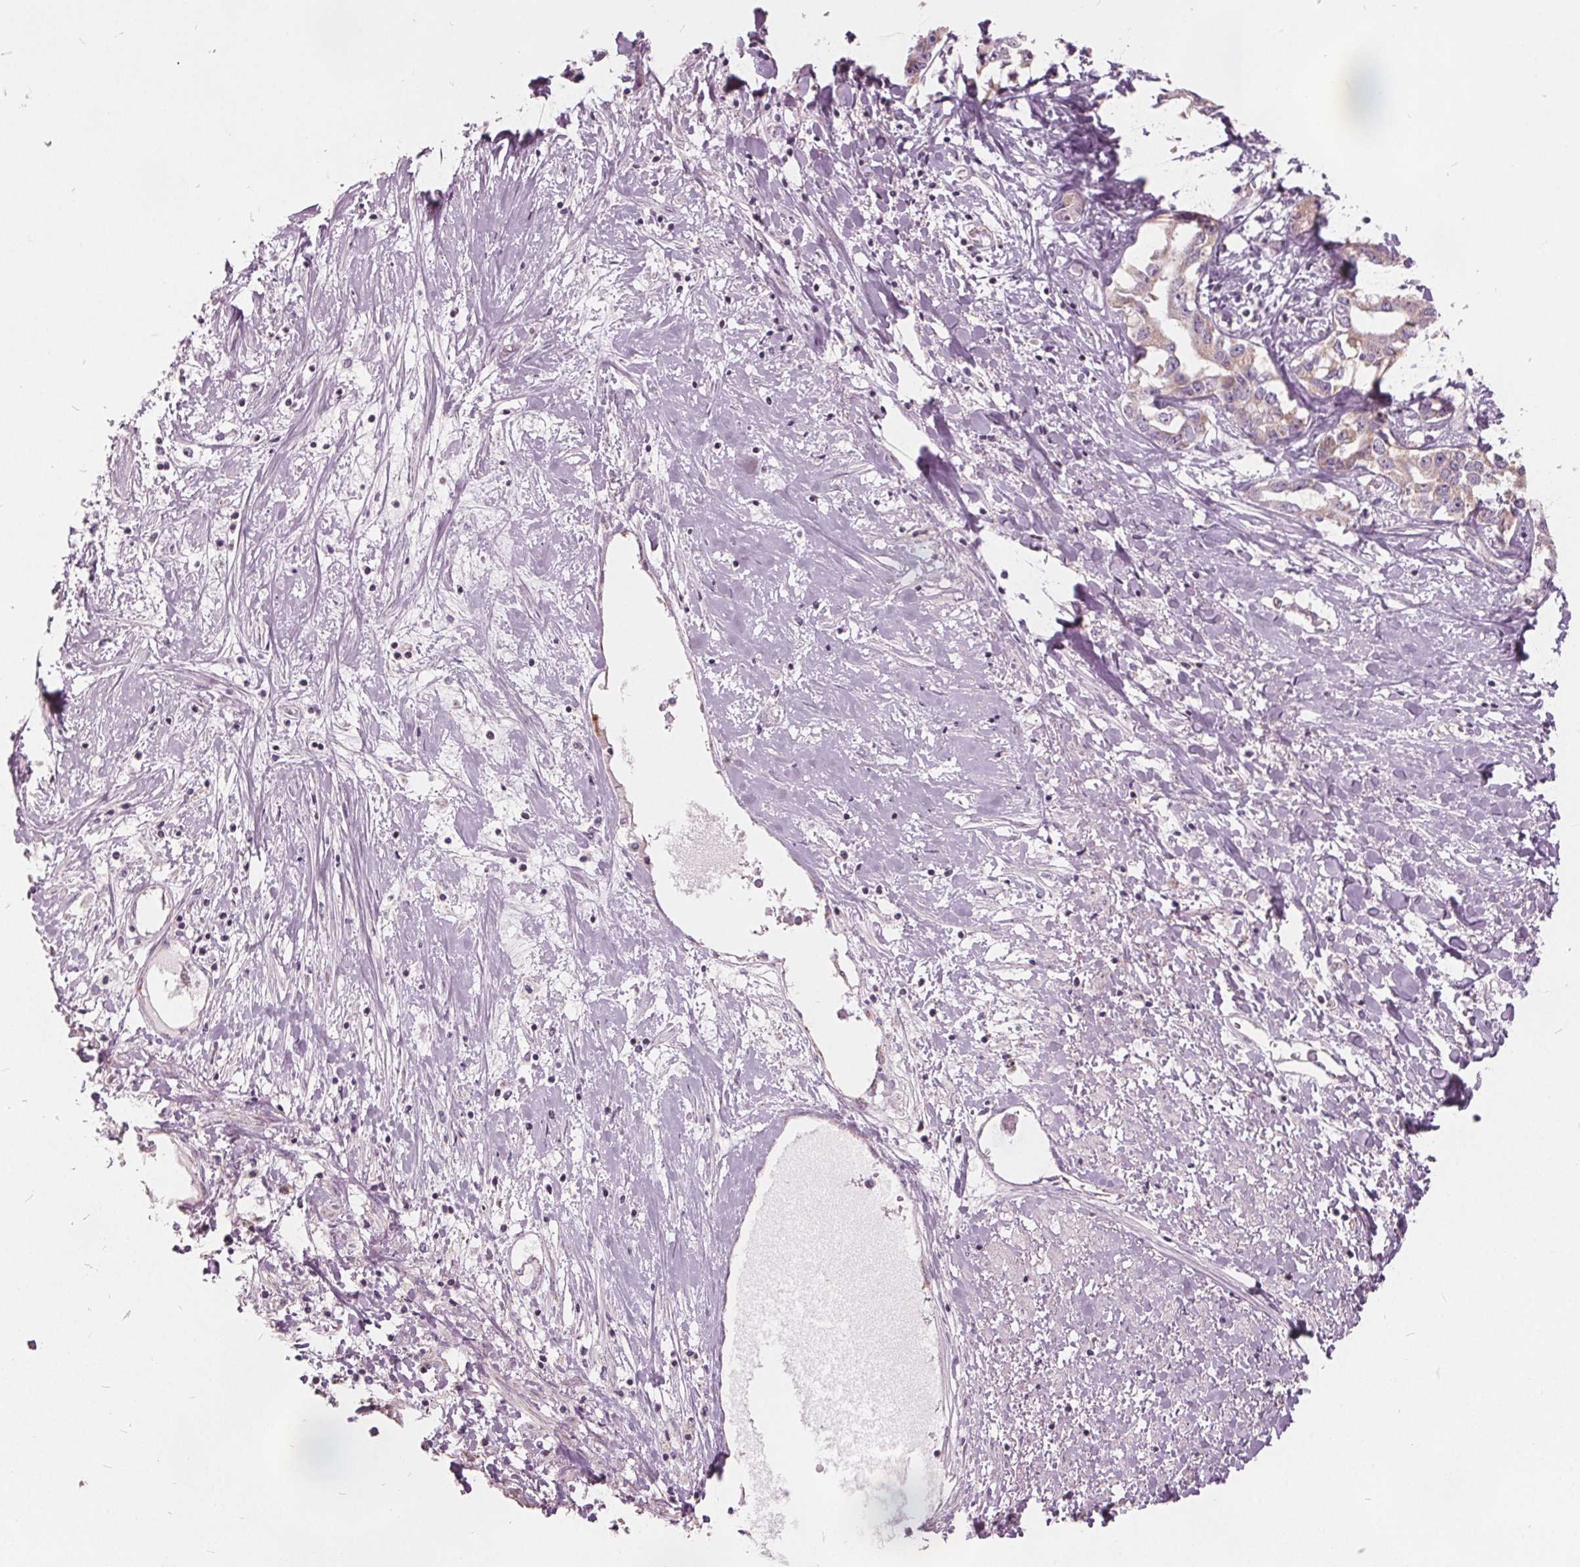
{"staining": {"intensity": "weak", "quantity": "25%-75%", "location": "cytoplasmic/membranous"}, "tissue": "liver cancer", "cell_type": "Tumor cells", "image_type": "cancer", "snomed": [{"axis": "morphology", "description": "Cholangiocarcinoma"}, {"axis": "topography", "description": "Liver"}], "caption": "High-power microscopy captured an immunohistochemistry (IHC) photomicrograph of liver cholangiocarcinoma, revealing weak cytoplasmic/membranous expression in about 25%-75% of tumor cells.", "gene": "ECI2", "patient": {"sex": "male", "age": 59}}